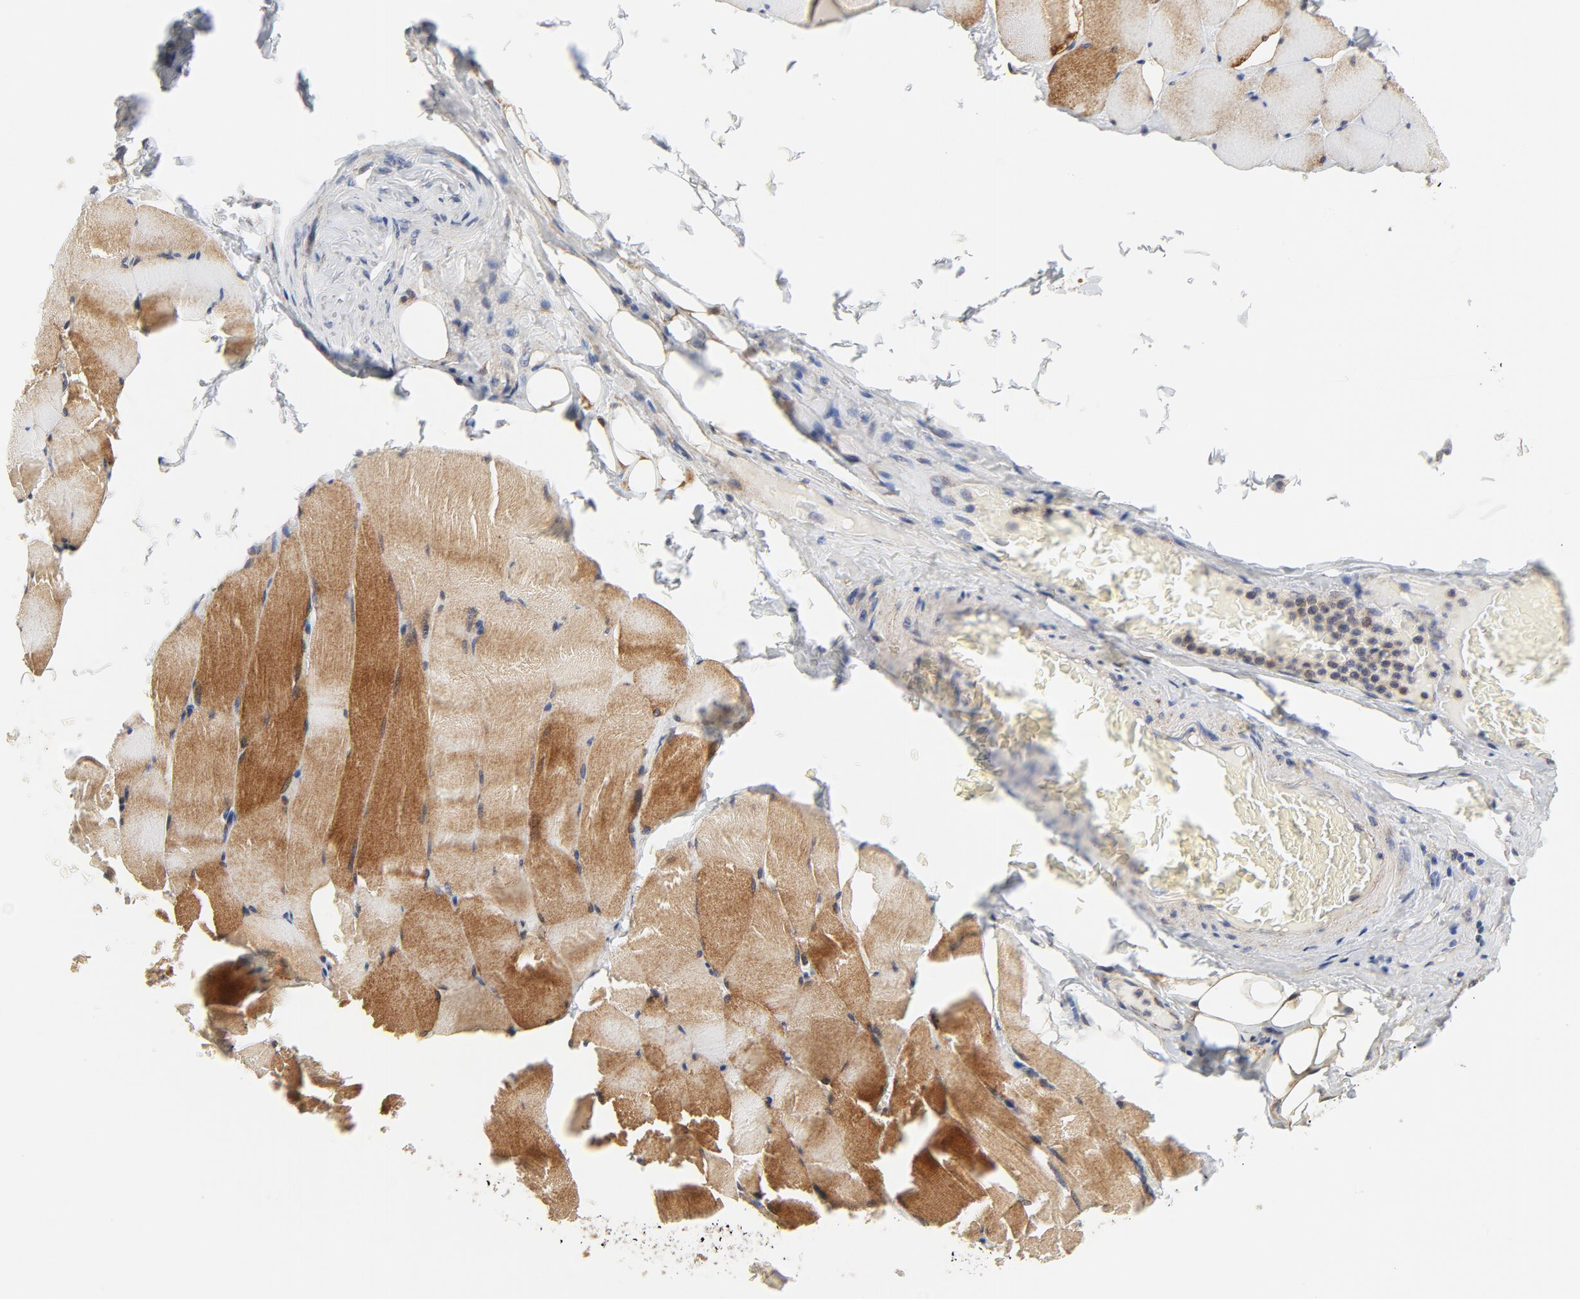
{"staining": {"intensity": "strong", "quantity": ">75%", "location": "cytoplasmic/membranous"}, "tissue": "skeletal muscle", "cell_type": "Myocytes", "image_type": "normal", "snomed": [{"axis": "morphology", "description": "Normal tissue, NOS"}, {"axis": "topography", "description": "Skeletal muscle"}], "caption": "A high amount of strong cytoplasmic/membranous staining is identified in about >75% of myocytes in normal skeletal muscle.", "gene": "RAPGEF4", "patient": {"sex": "male", "age": 62}}